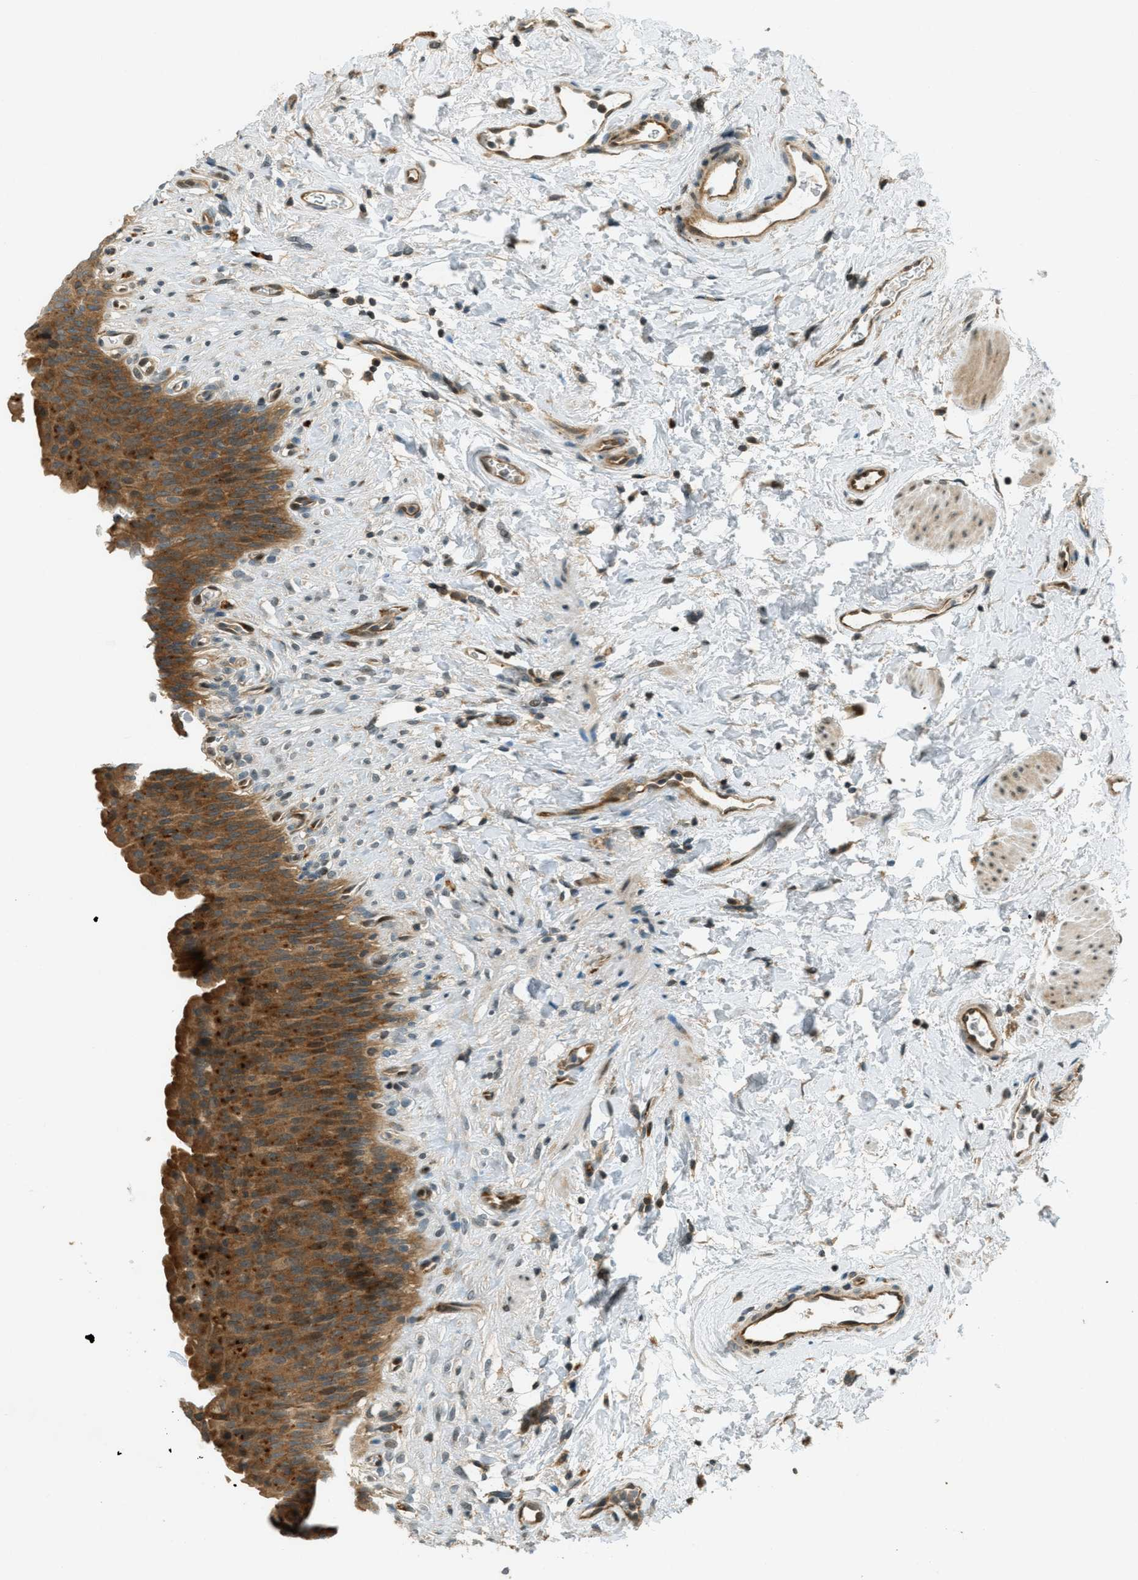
{"staining": {"intensity": "moderate", "quantity": ">75%", "location": "cytoplasmic/membranous"}, "tissue": "urinary bladder", "cell_type": "Urothelial cells", "image_type": "normal", "snomed": [{"axis": "morphology", "description": "Normal tissue, NOS"}, {"axis": "topography", "description": "Urinary bladder"}], "caption": "Immunohistochemical staining of benign urinary bladder exhibits medium levels of moderate cytoplasmic/membranous positivity in approximately >75% of urothelial cells. Immunohistochemistry (ihc) stains the protein of interest in brown and the nuclei are stained blue.", "gene": "PTPN23", "patient": {"sex": "female", "age": 79}}